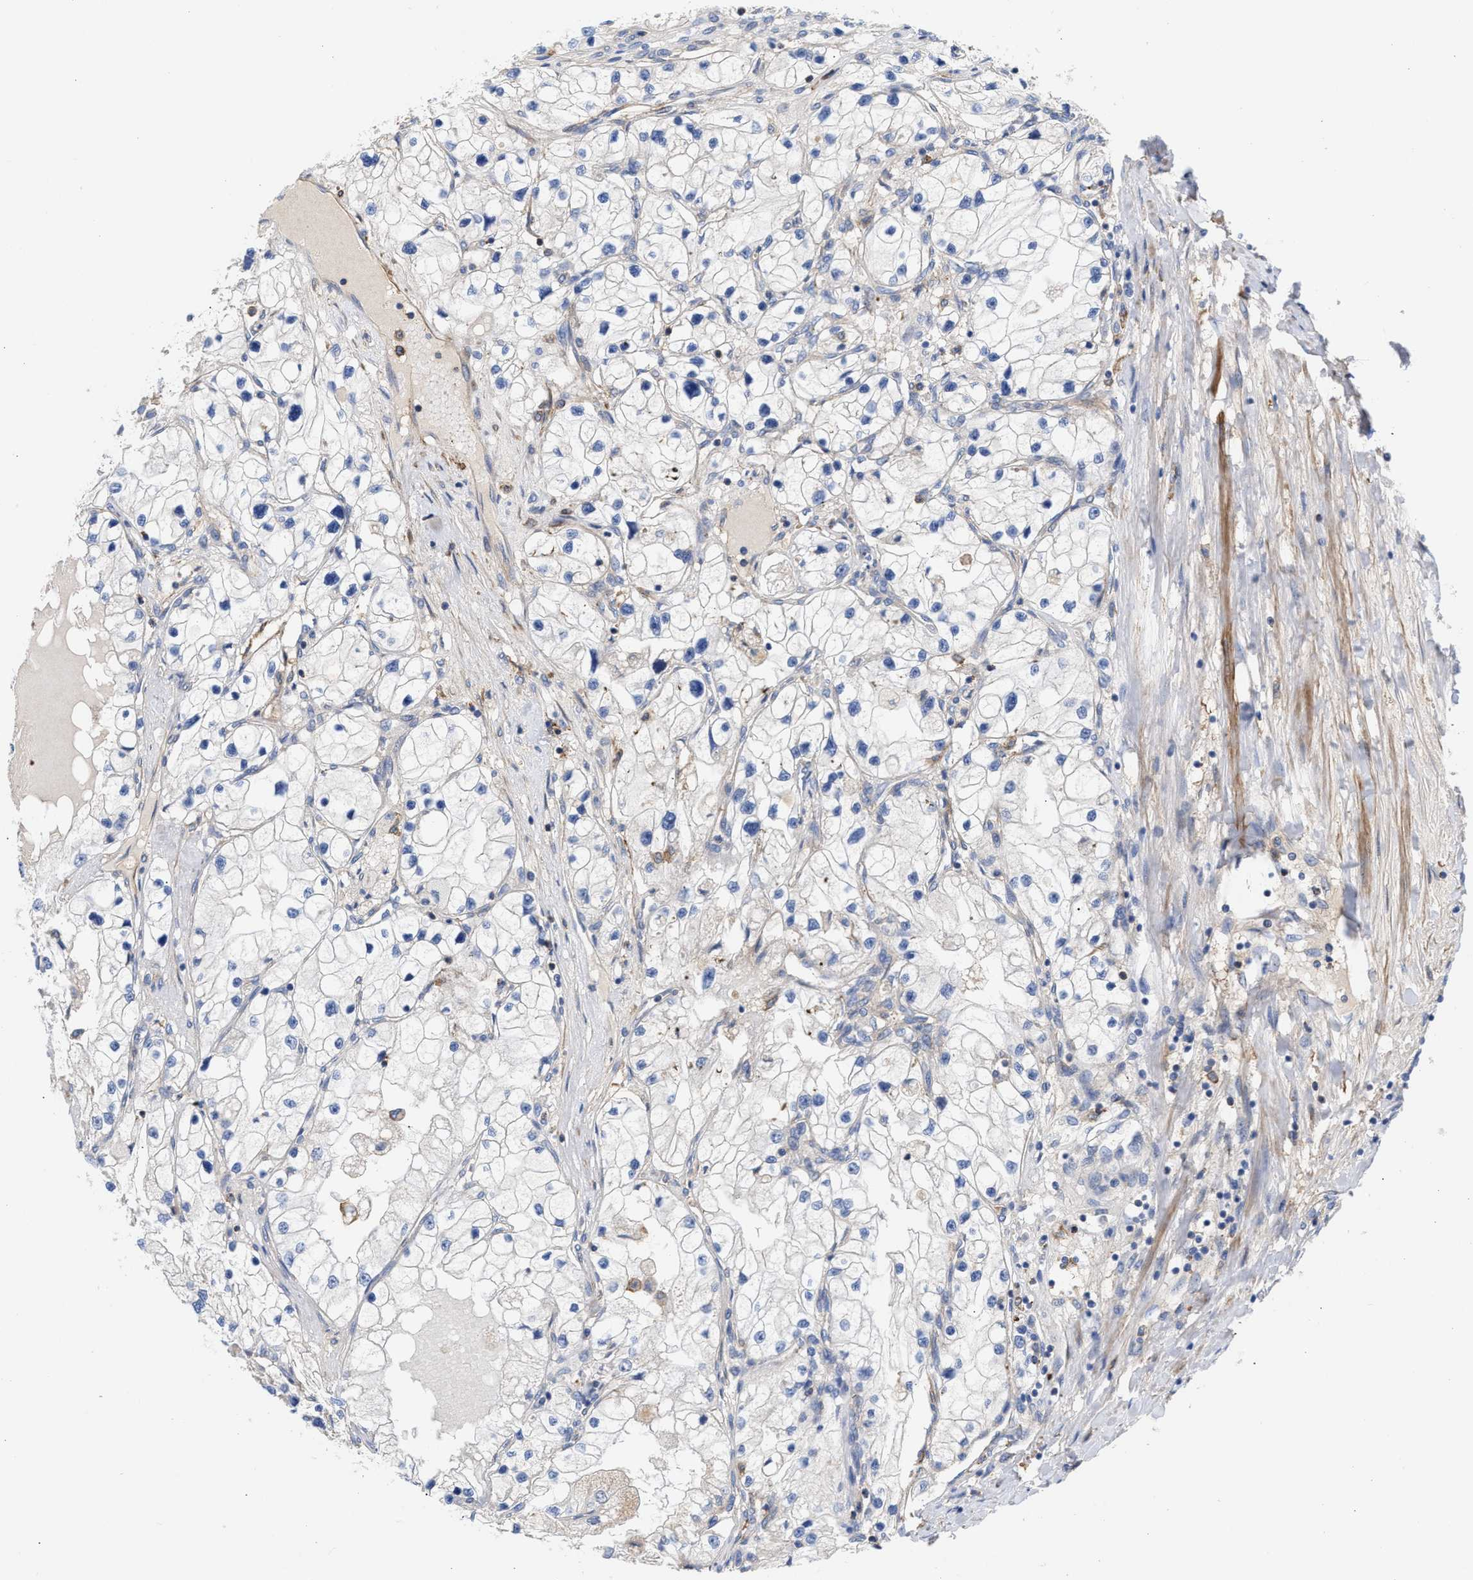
{"staining": {"intensity": "negative", "quantity": "none", "location": "none"}, "tissue": "renal cancer", "cell_type": "Tumor cells", "image_type": "cancer", "snomed": [{"axis": "morphology", "description": "Adenocarcinoma, NOS"}, {"axis": "topography", "description": "Kidney"}], "caption": "IHC of human adenocarcinoma (renal) exhibits no positivity in tumor cells.", "gene": "HS3ST5", "patient": {"sex": "male", "age": 68}}